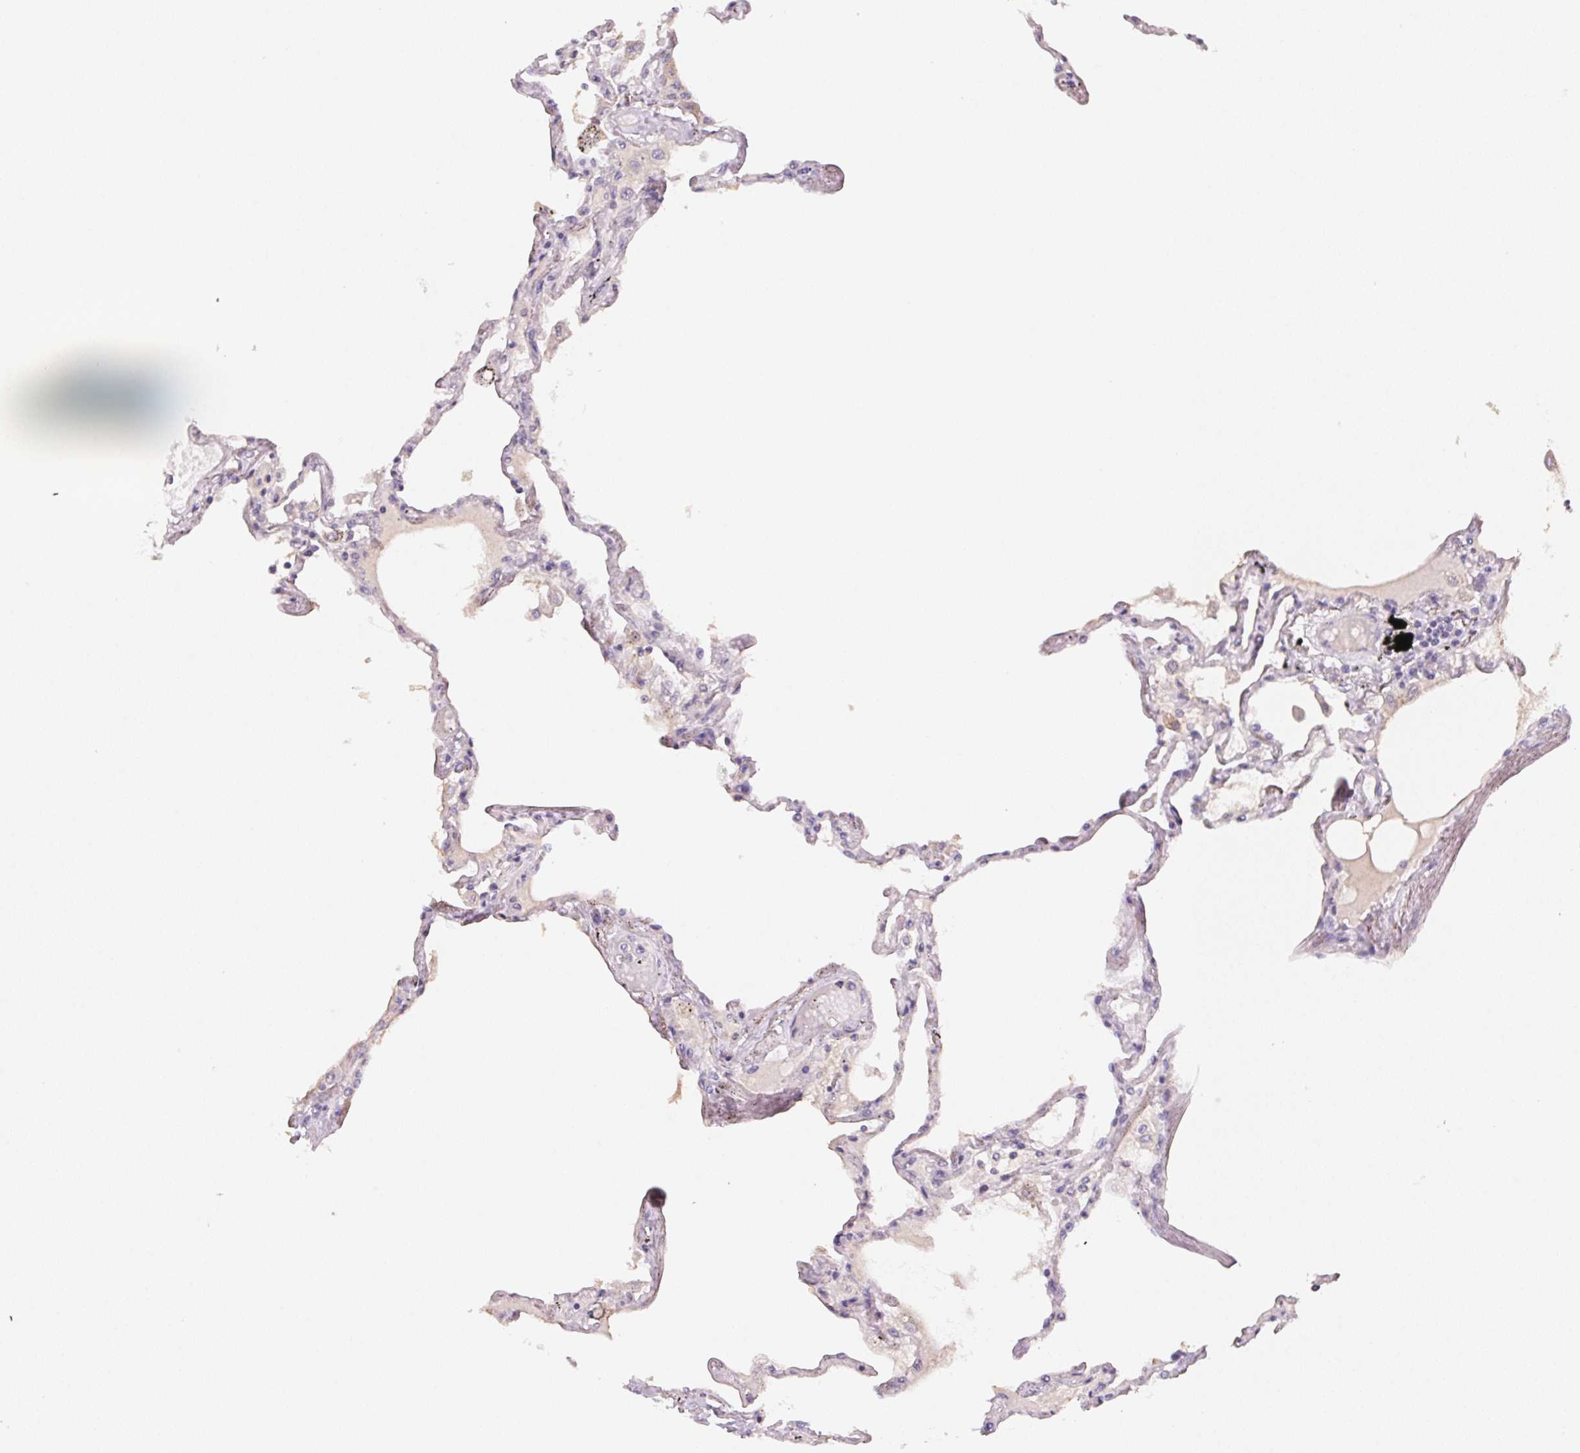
{"staining": {"intensity": "negative", "quantity": "none", "location": "none"}, "tissue": "lung", "cell_type": "Alveolar cells", "image_type": "normal", "snomed": [{"axis": "morphology", "description": "Normal tissue, NOS"}, {"axis": "morphology", "description": "Adenocarcinoma, NOS"}, {"axis": "topography", "description": "Cartilage tissue"}, {"axis": "topography", "description": "Lung"}], "caption": "This image is of unremarkable lung stained with immunohistochemistry (IHC) to label a protein in brown with the nuclei are counter-stained blue. There is no expression in alveolar cells. (DAB immunohistochemistry visualized using brightfield microscopy, high magnification).", "gene": "KIFC1", "patient": {"sex": "female", "age": 67}}